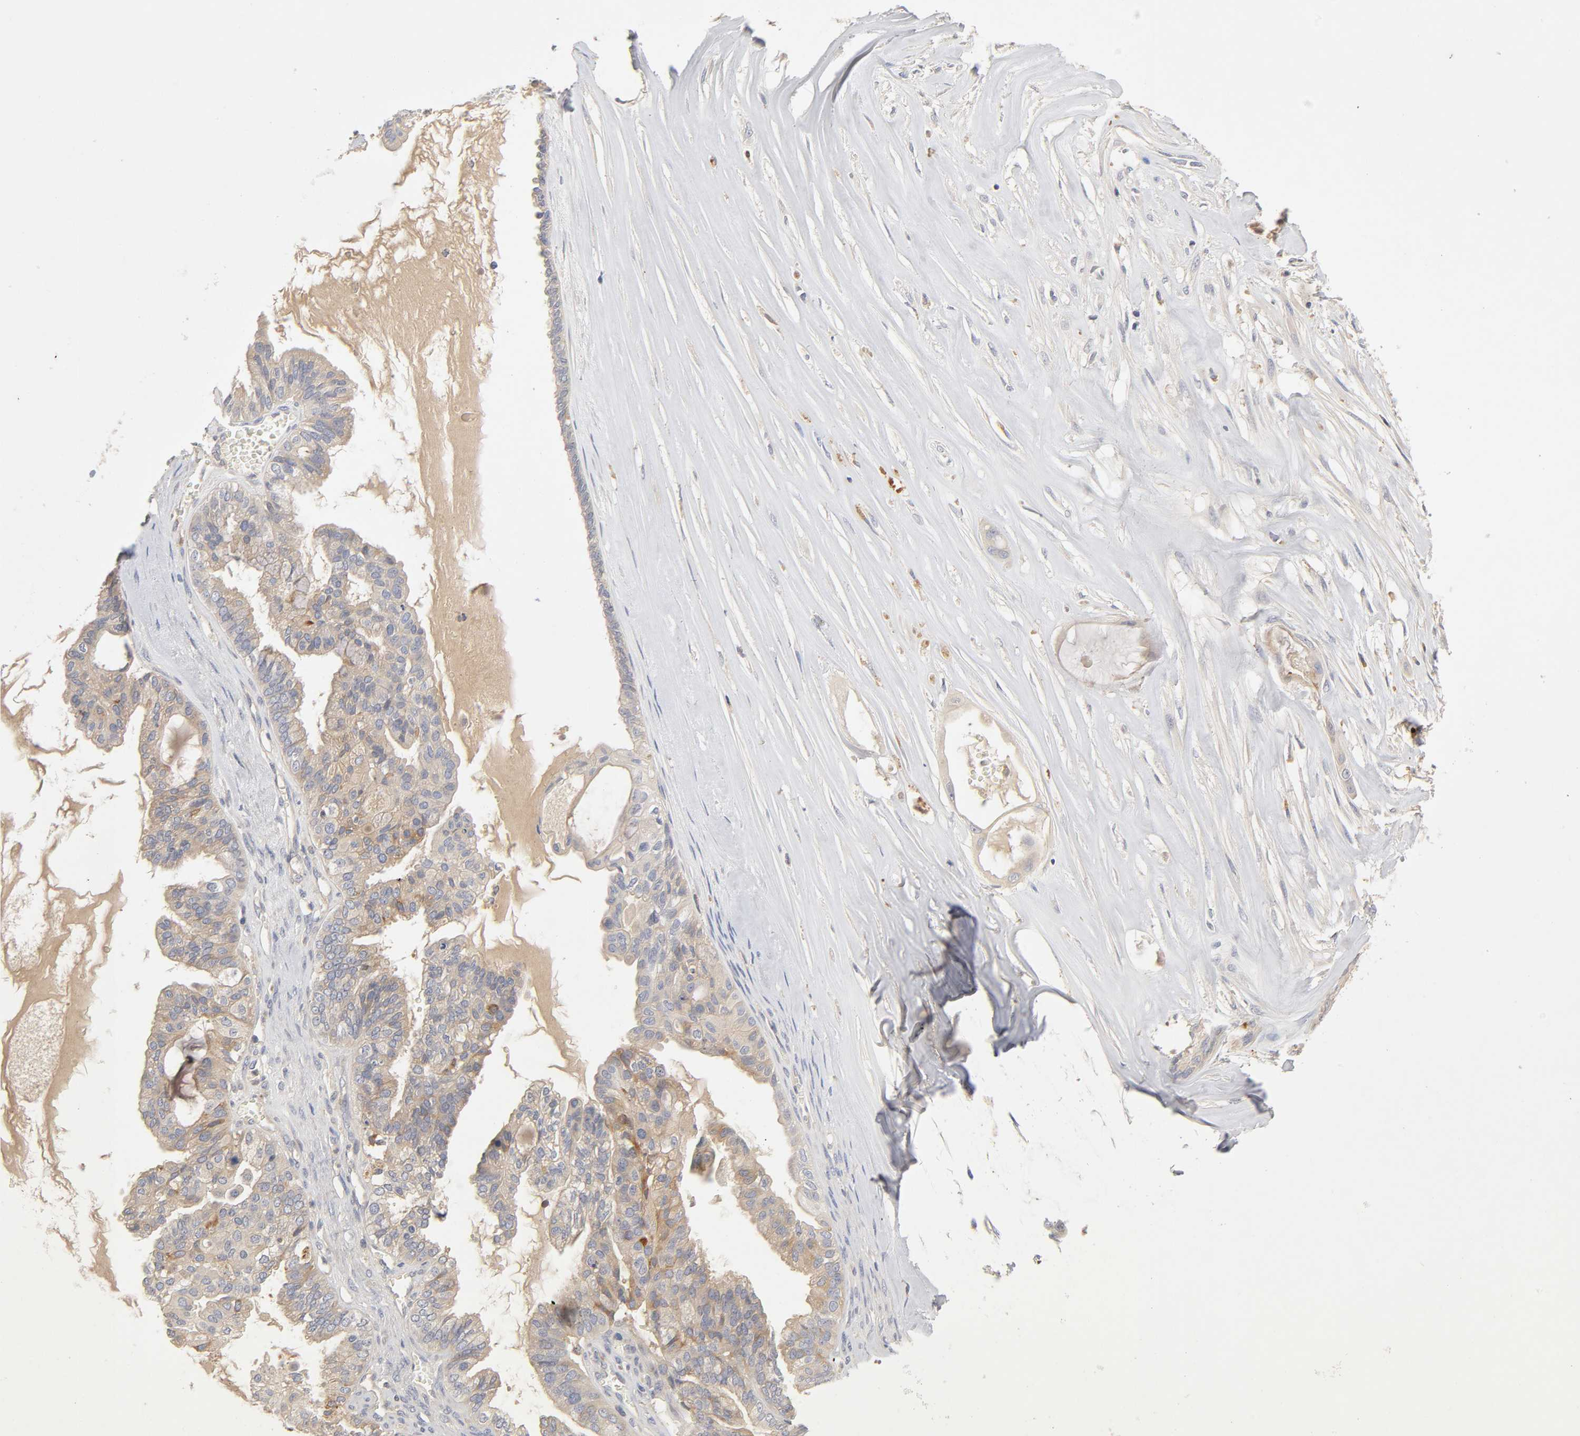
{"staining": {"intensity": "weak", "quantity": ">75%", "location": "cytoplasmic/membranous"}, "tissue": "ovarian cancer", "cell_type": "Tumor cells", "image_type": "cancer", "snomed": [{"axis": "morphology", "description": "Carcinoma, NOS"}, {"axis": "morphology", "description": "Carcinoma, endometroid"}, {"axis": "topography", "description": "Ovary"}], "caption": "Immunohistochemistry histopathology image of human ovarian cancer stained for a protein (brown), which reveals low levels of weak cytoplasmic/membranous staining in about >75% of tumor cells.", "gene": "RHOA", "patient": {"sex": "female", "age": 50}}